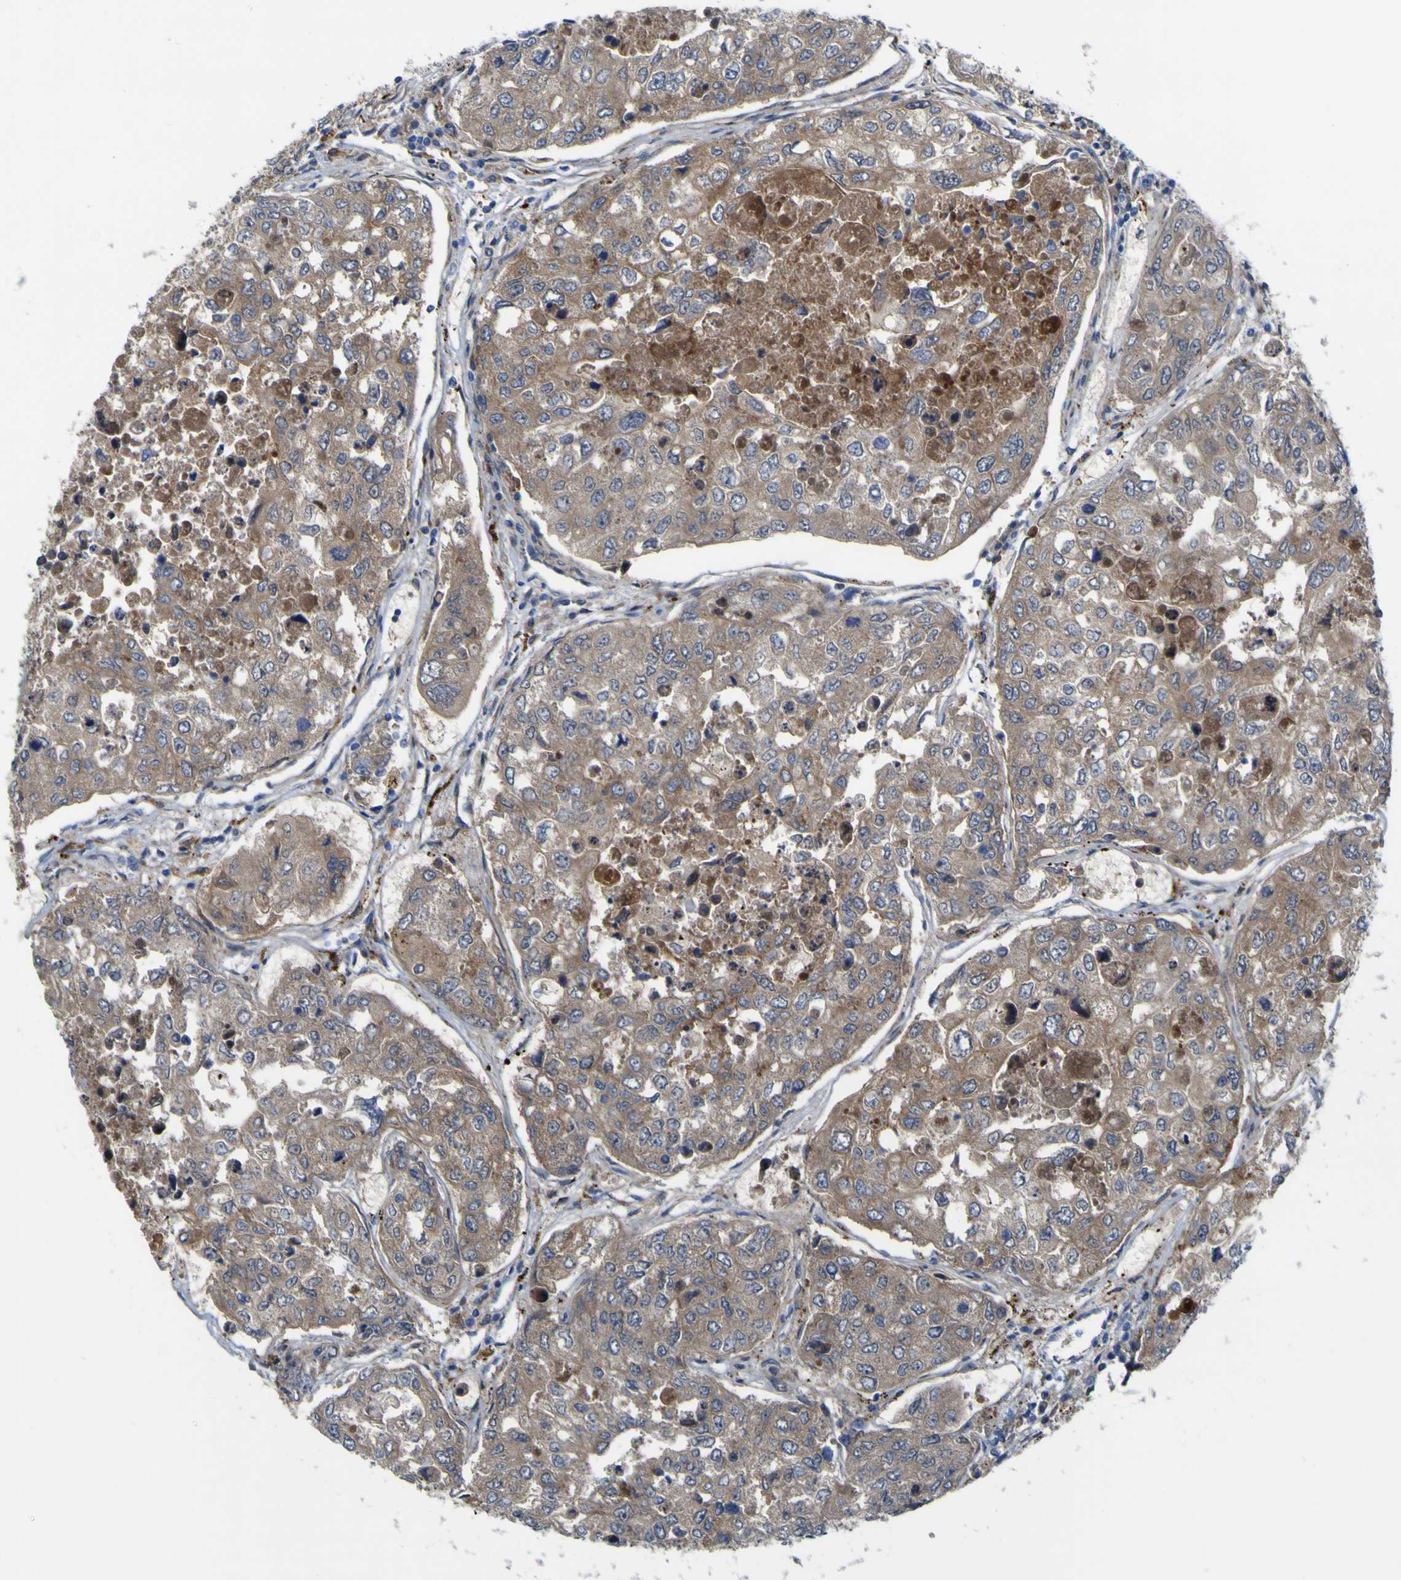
{"staining": {"intensity": "moderate", "quantity": ">75%", "location": "cytoplasmic/membranous"}, "tissue": "urothelial cancer", "cell_type": "Tumor cells", "image_type": "cancer", "snomed": [{"axis": "morphology", "description": "Urothelial carcinoma, High grade"}, {"axis": "topography", "description": "Lymph node"}, {"axis": "topography", "description": "Urinary bladder"}], "caption": "A brown stain shows moderate cytoplasmic/membranous staining of a protein in urothelial carcinoma (high-grade) tumor cells. Nuclei are stained in blue.", "gene": "PTPRF", "patient": {"sex": "male", "age": 51}}